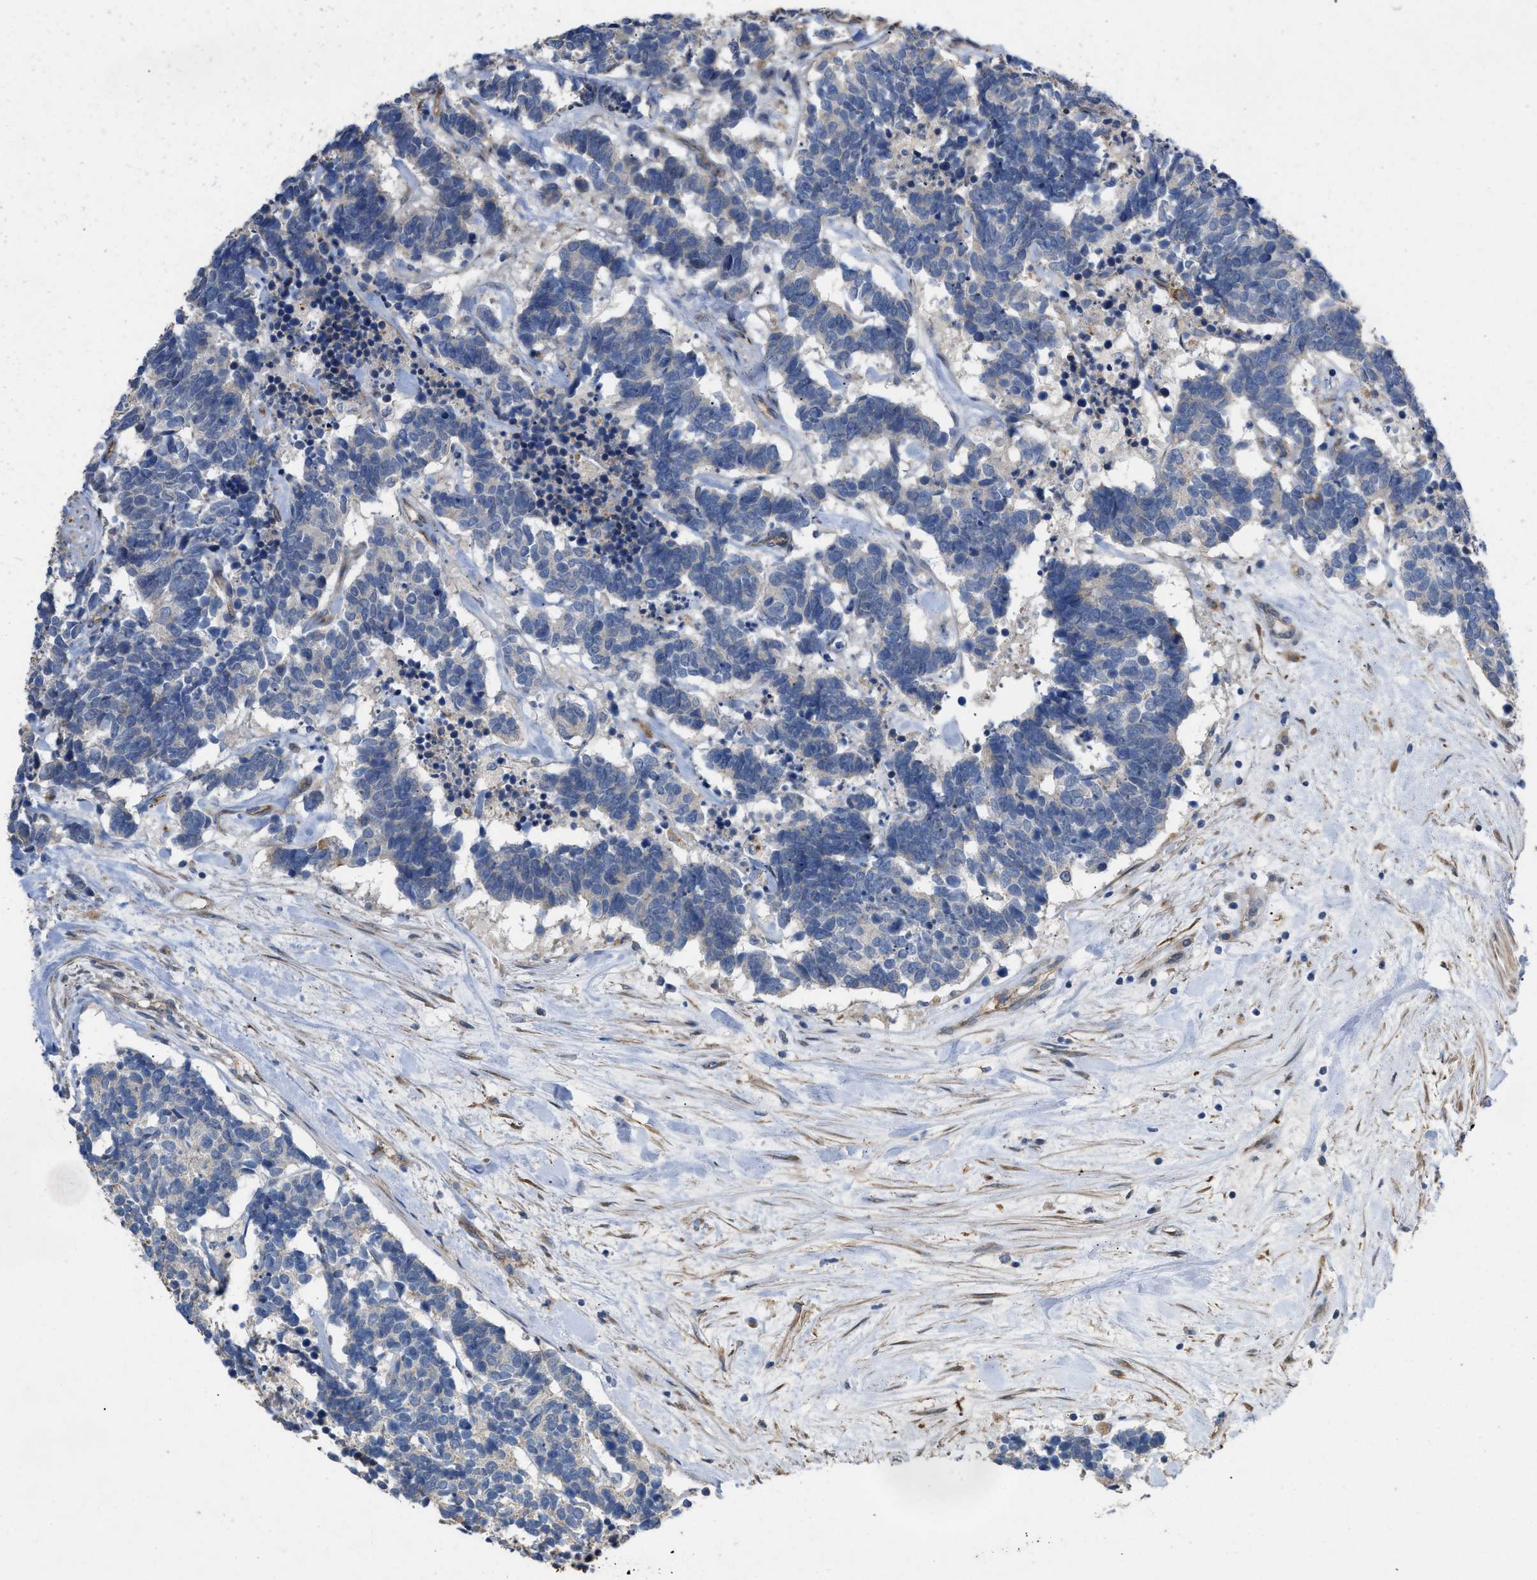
{"staining": {"intensity": "negative", "quantity": "none", "location": "none"}, "tissue": "carcinoid", "cell_type": "Tumor cells", "image_type": "cancer", "snomed": [{"axis": "morphology", "description": "Carcinoma, NOS"}, {"axis": "morphology", "description": "Carcinoid, malignant, NOS"}, {"axis": "topography", "description": "Urinary bladder"}], "caption": "Immunohistochemistry (IHC) of carcinoid exhibits no expression in tumor cells.", "gene": "SLC4A11", "patient": {"sex": "male", "age": 57}}